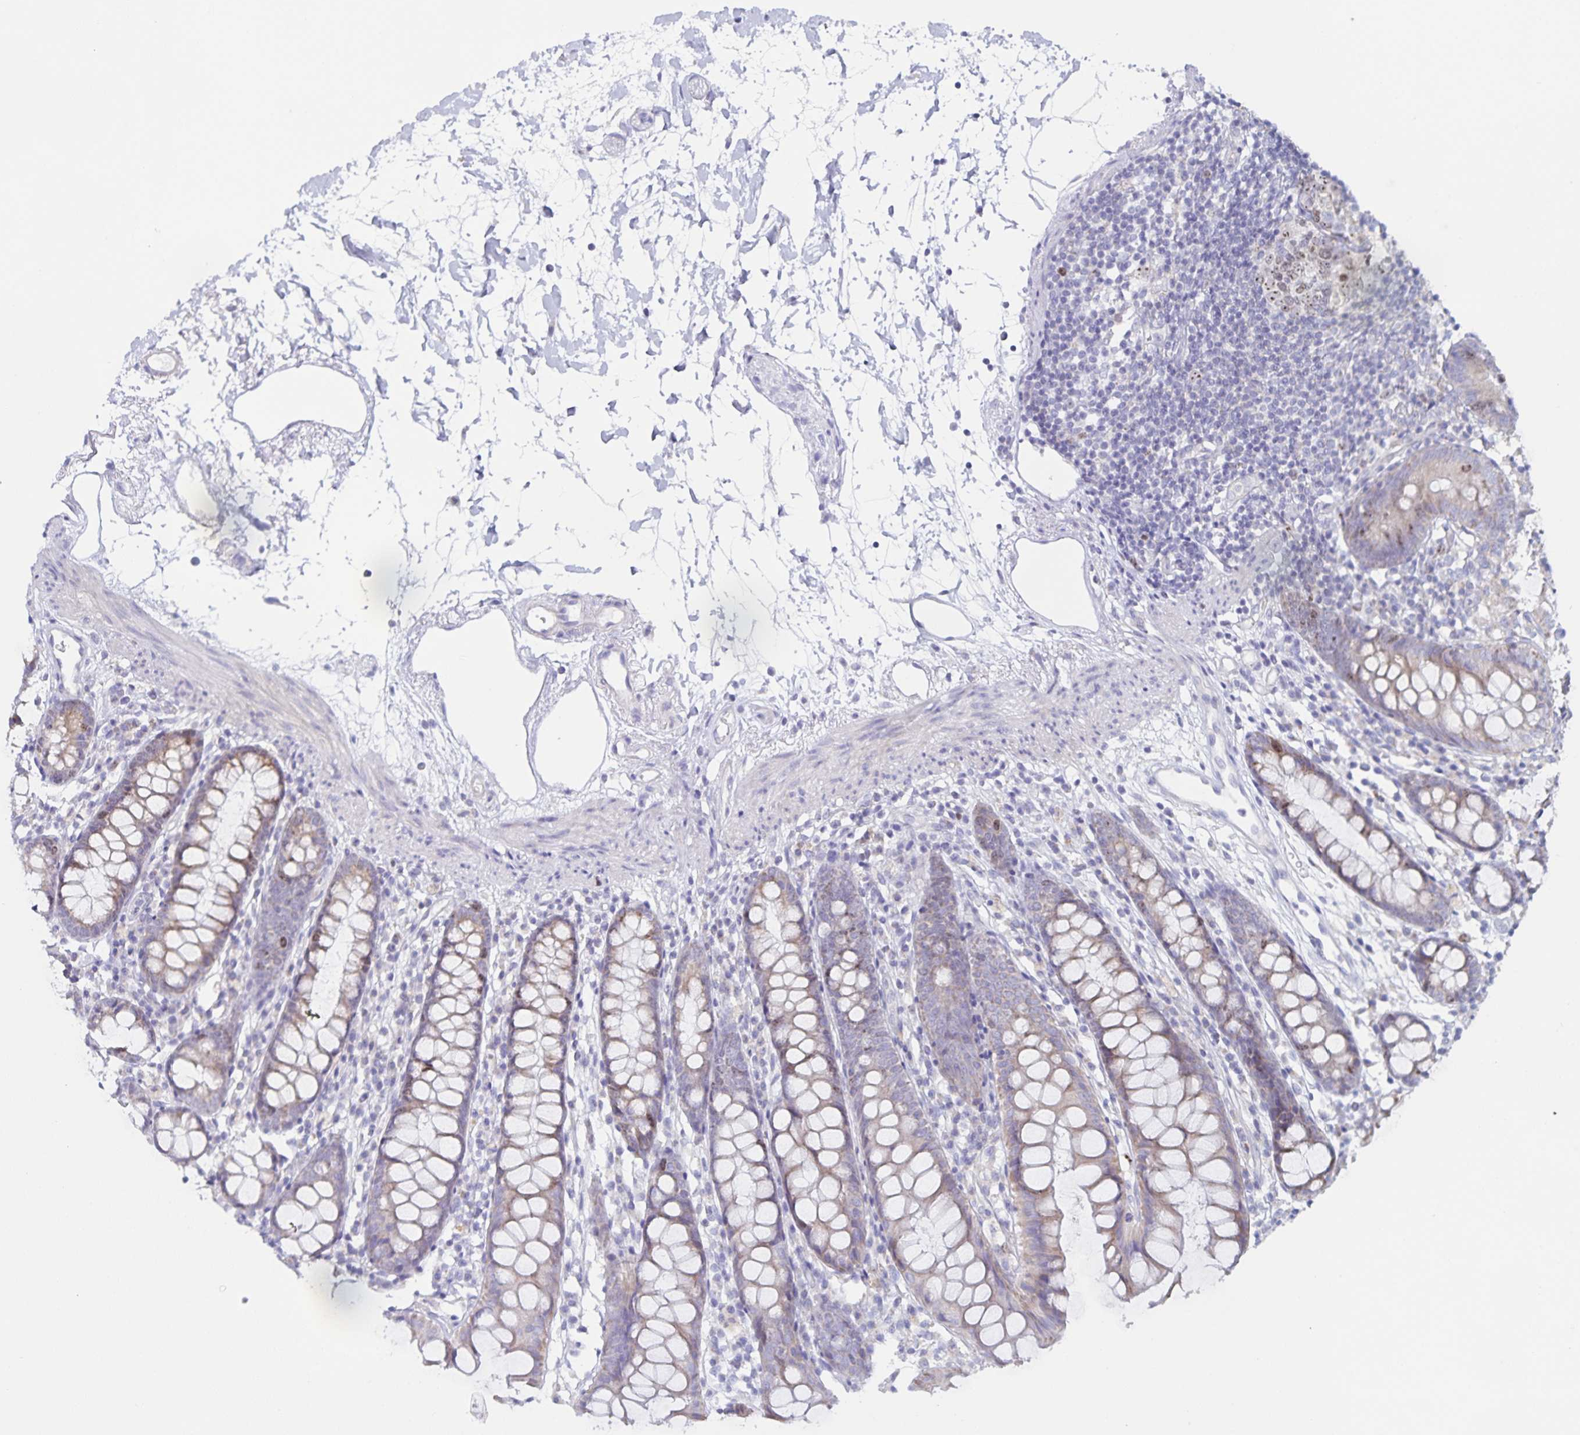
{"staining": {"intensity": "negative", "quantity": "none", "location": "none"}, "tissue": "colon", "cell_type": "Endothelial cells", "image_type": "normal", "snomed": [{"axis": "morphology", "description": "Normal tissue, NOS"}, {"axis": "topography", "description": "Colon"}], "caption": "The photomicrograph shows no significant expression in endothelial cells of colon.", "gene": "CENPH", "patient": {"sex": "female", "age": 84}}